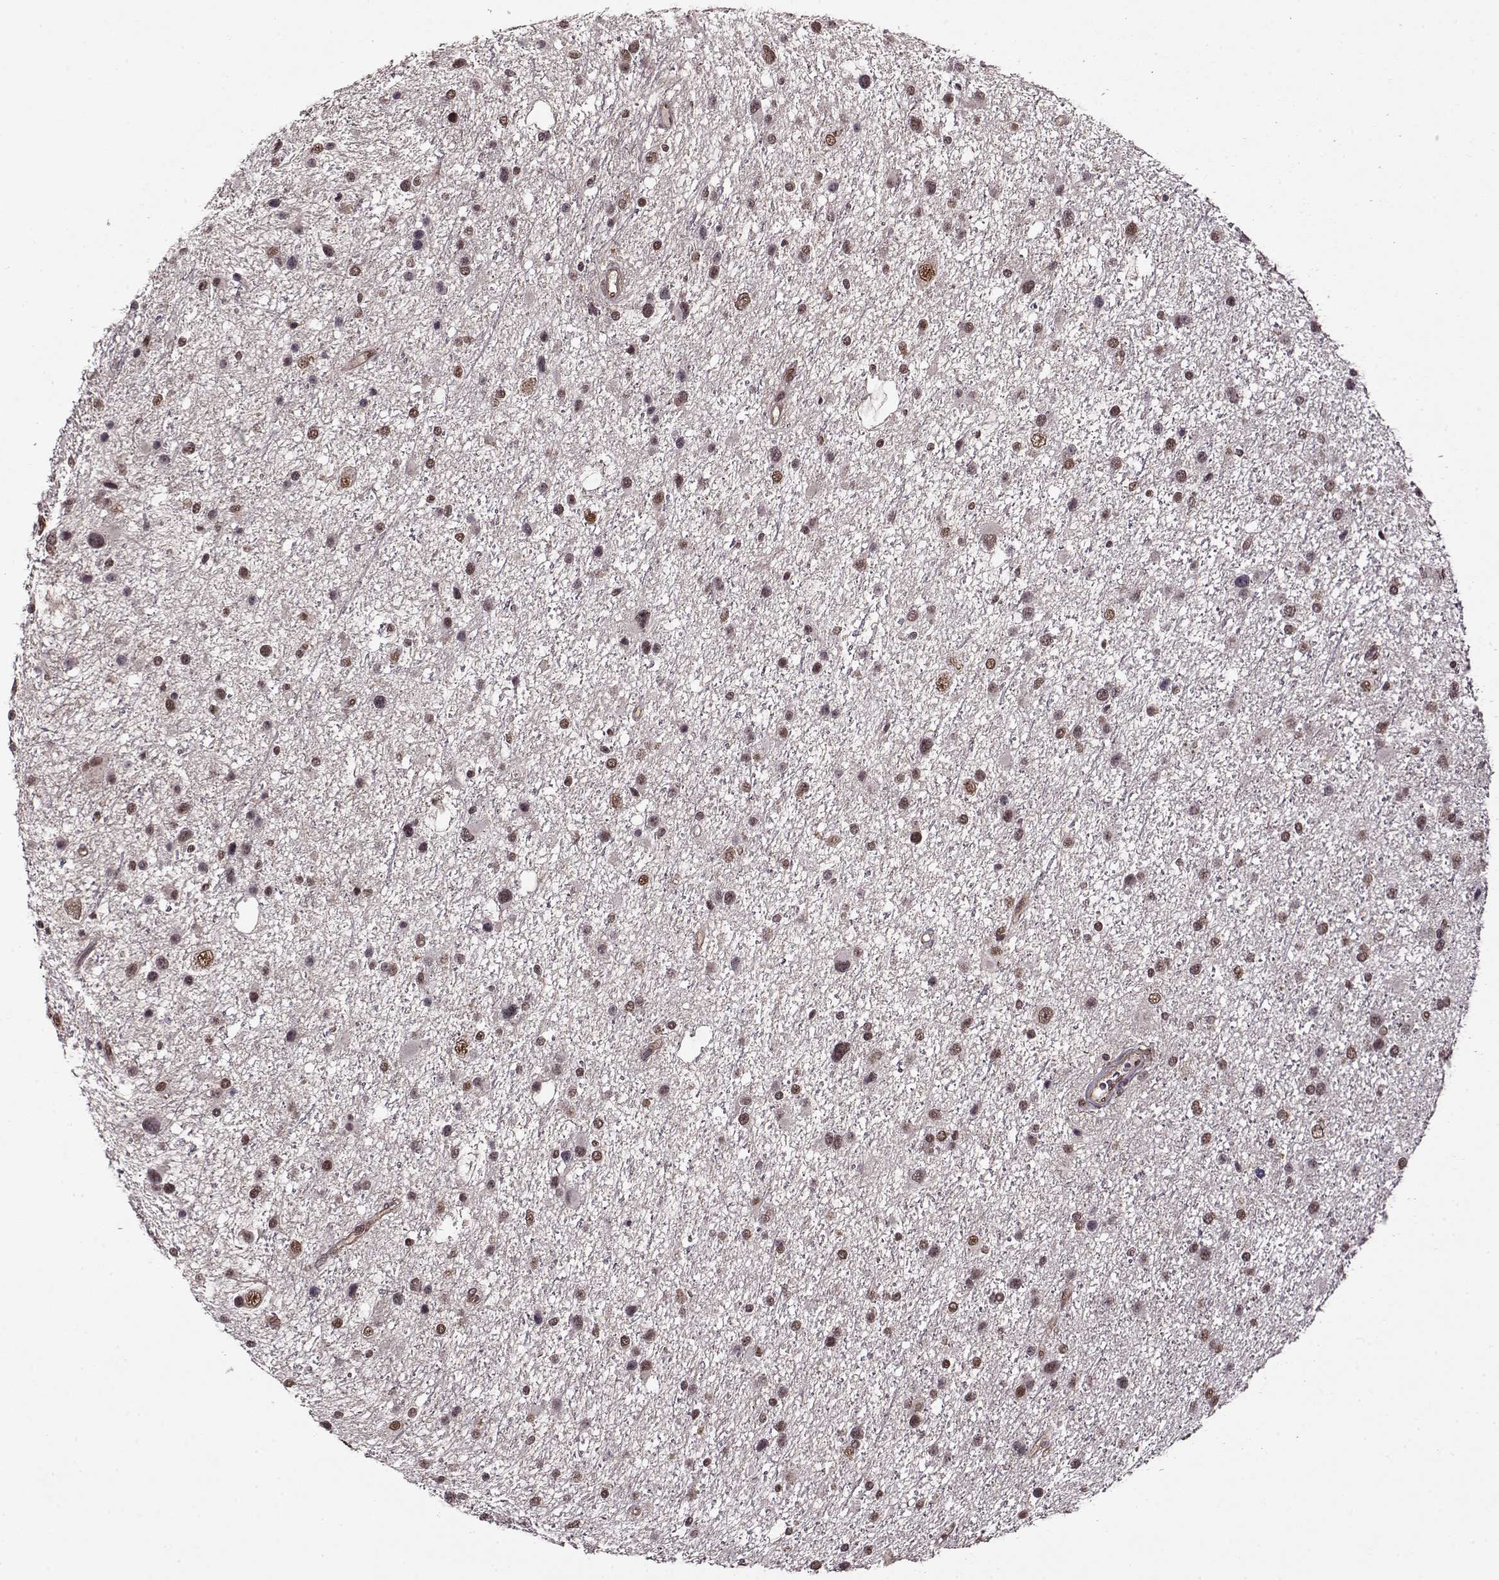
{"staining": {"intensity": "weak", "quantity": "25%-75%", "location": "nuclear"}, "tissue": "glioma", "cell_type": "Tumor cells", "image_type": "cancer", "snomed": [{"axis": "morphology", "description": "Glioma, malignant, Low grade"}, {"axis": "topography", "description": "Brain"}], "caption": "A low amount of weak nuclear expression is seen in about 25%-75% of tumor cells in malignant glioma (low-grade) tissue.", "gene": "PSMA7", "patient": {"sex": "female", "age": 32}}